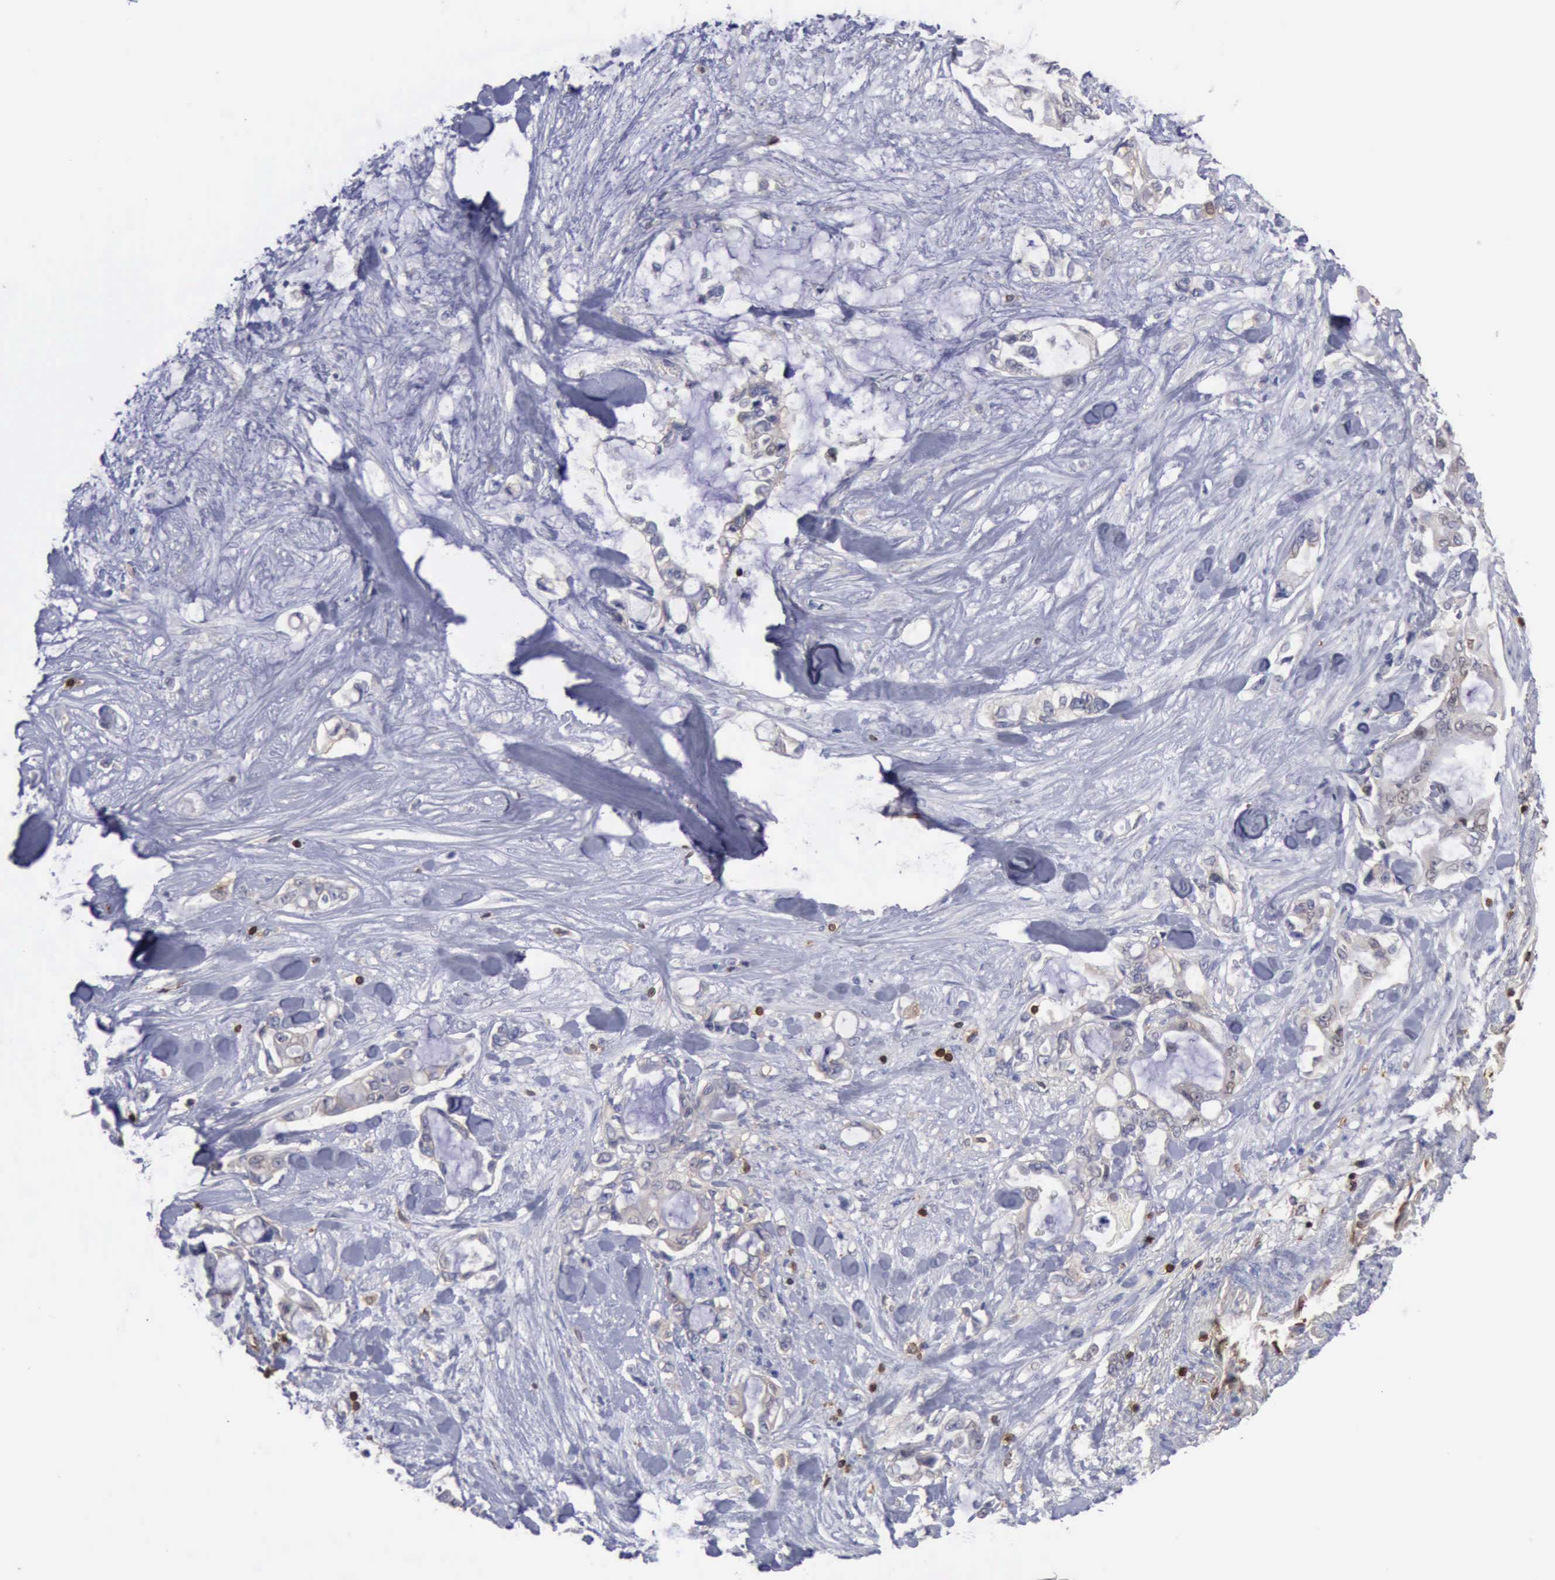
{"staining": {"intensity": "negative", "quantity": "none", "location": "none"}, "tissue": "pancreatic cancer", "cell_type": "Tumor cells", "image_type": "cancer", "snomed": [{"axis": "morphology", "description": "Adenocarcinoma, NOS"}, {"axis": "topography", "description": "Pancreas"}], "caption": "The IHC histopathology image has no significant positivity in tumor cells of adenocarcinoma (pancreatic) tissue.", "gene": "PDCD4", "patient": {"sex": "female", "age": 70}}